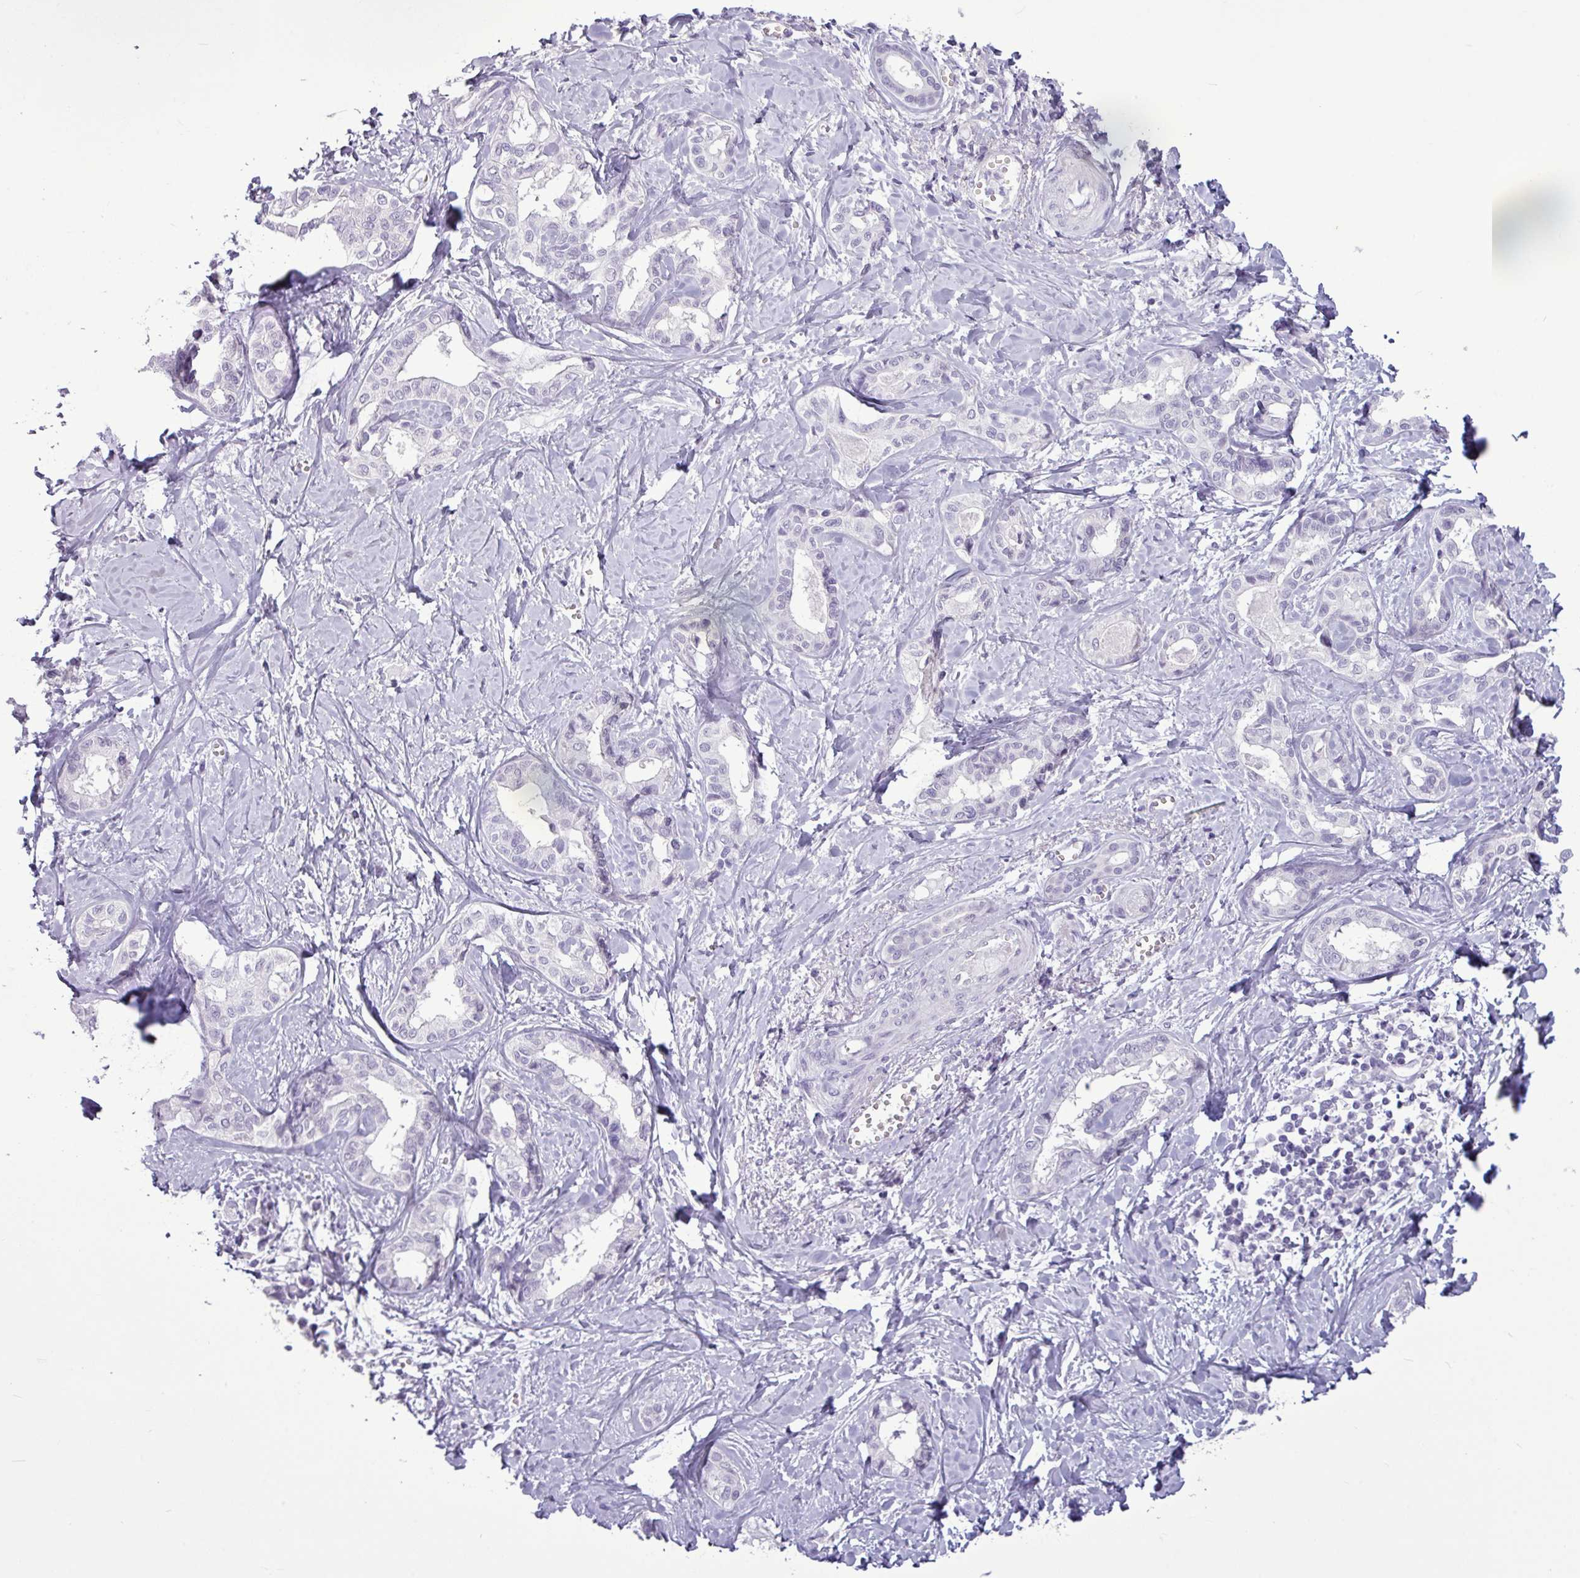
{"staining": {"intensity": "negative", "quantity": "none", "location": "none"}, "tissue": "liver cancer", "cell_type": "Tumor cells", "image_type": "cancer", "snomed": [{"axis": "morphology", "description": "Cholangiocarcinoma"}, {"axis": "topography", "description": "Liver"}], "caption": "Liver cancer stained for a protein using IHC demonstrates no expression tumor cells.", "gene": "AMY2A", "patient": {"sex": "female", "age": 77}}